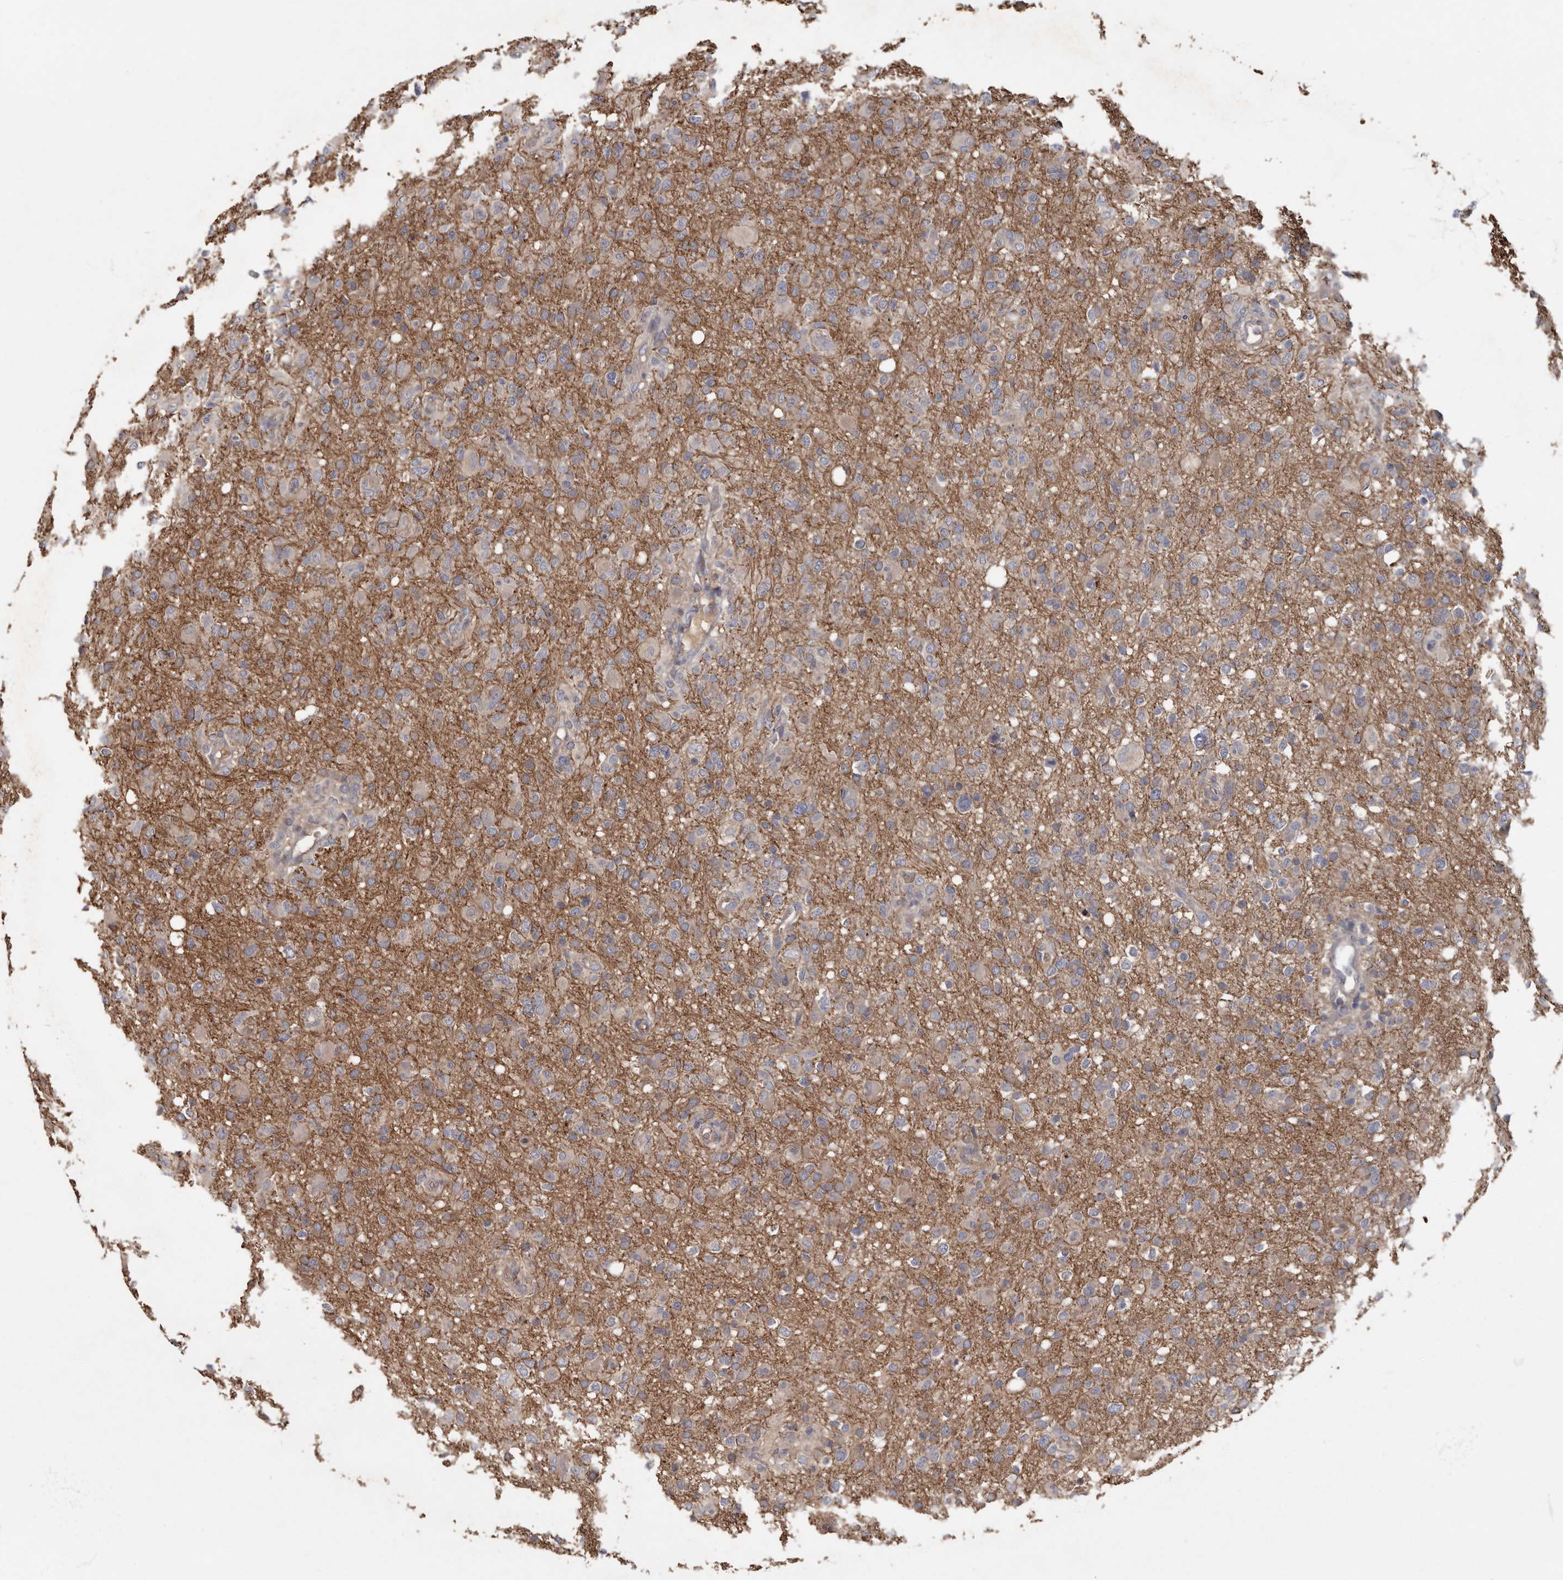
{"staining": {"intensity": "weak", "quantity": "25%-75%", "location": "cytoplasmic/membranous"}, "tissue": "glioma", "cell_type": "Tumor cells", "image_type": "cancer", "snomed": [{"axis": "morphology", "description": "Glioma, malignant, High grade"}, {"axis": "topography", "description": "Brain"}], "caption": "Weak cytoplasmic/membranous protein staining is seen in about 25%-75% of tumor cells in malignant glioma (high-grade). (IHC, brightfield microscopy, high magnification).", "gene": "KIF26B", "patient": {"sex": "female", "age": 57}}